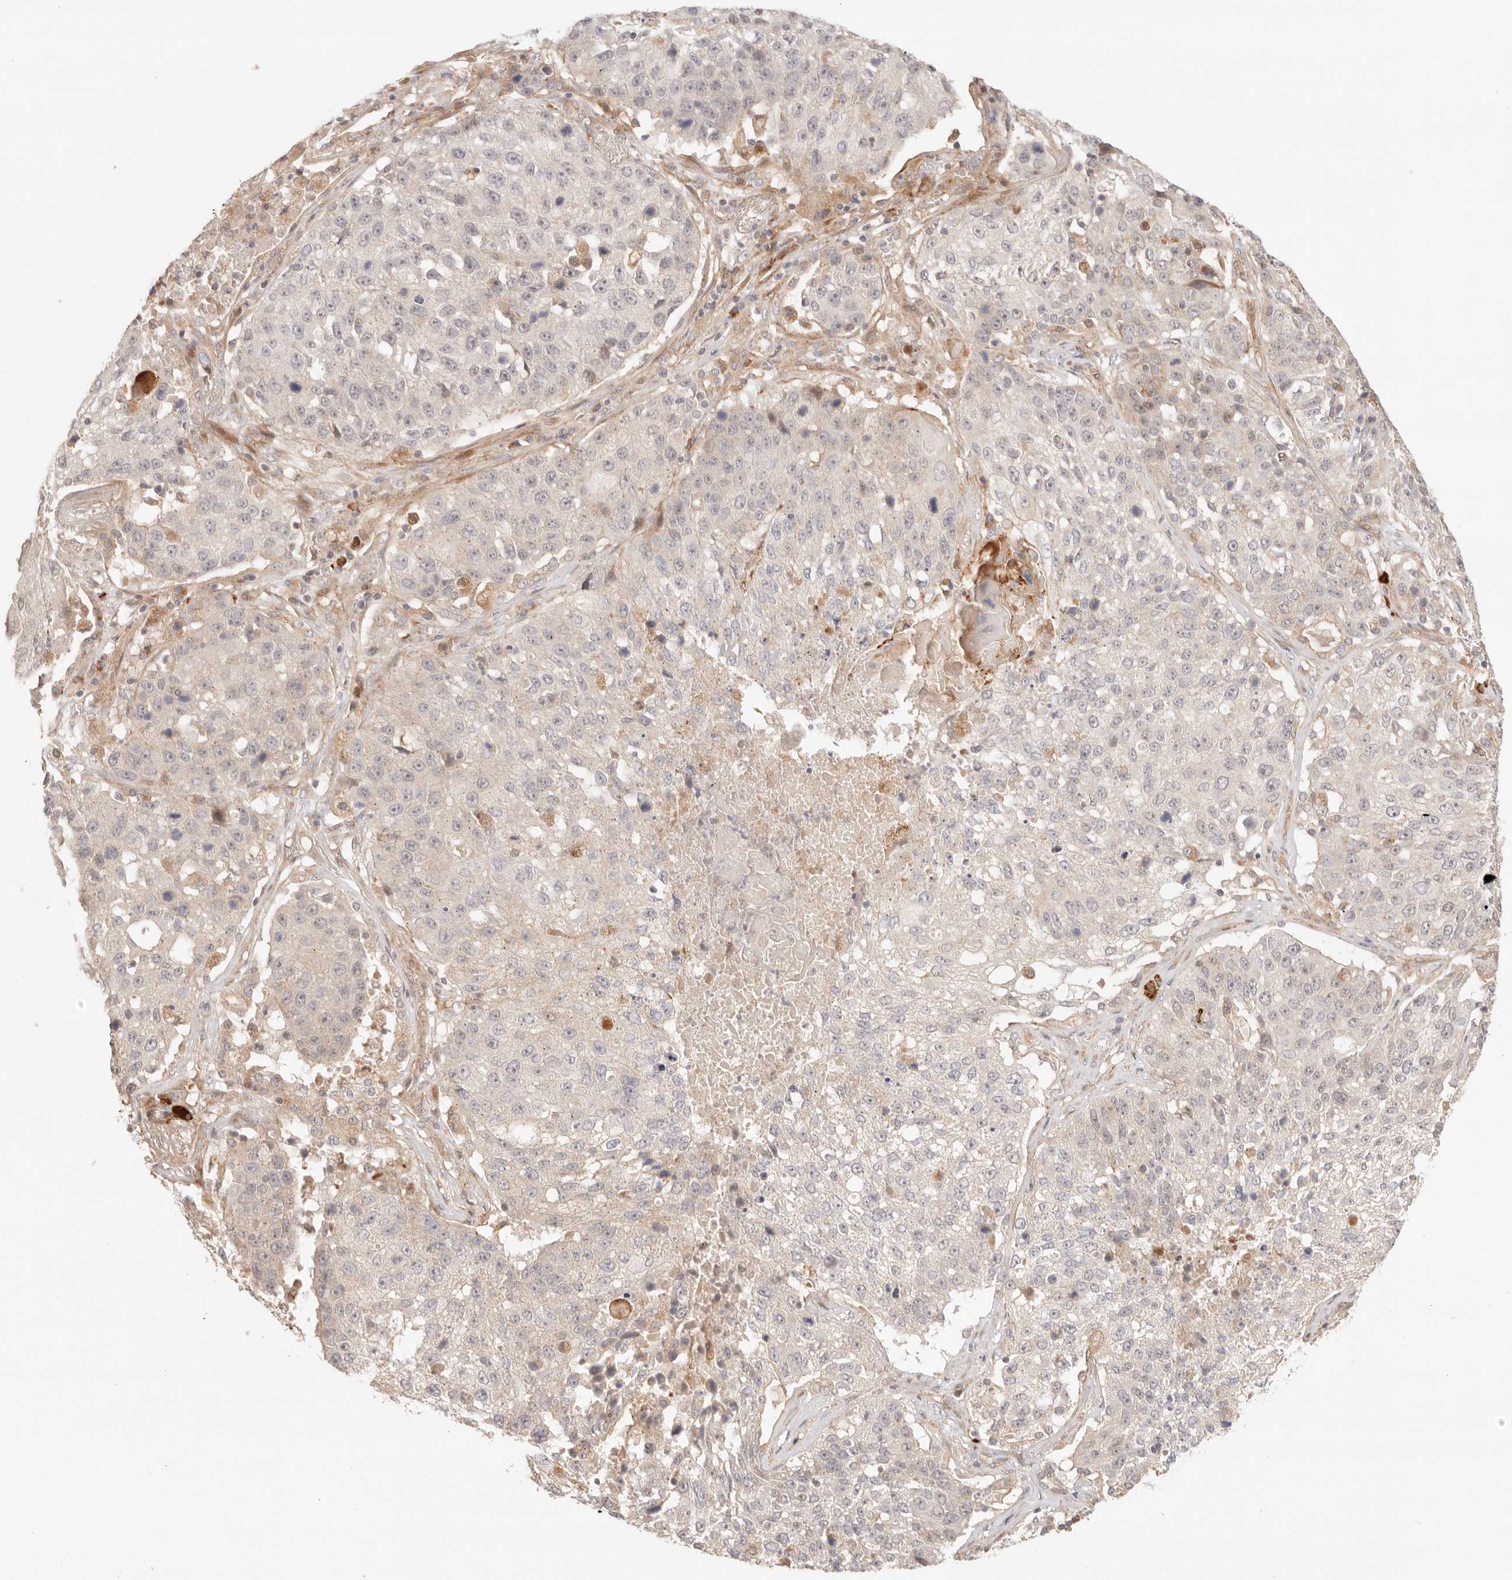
{"staining": {"intensity": "weak", "quantity": "<25%", "location": "cytoplasmic/membranous"}, "tissue": "lung cancer", "cell_type": "Tumor cells", "image_type": "cancer", "snomed": [{"axis": "morphology", "description": "Squamous cell carcinoma, NOS"}, {"axis": "topography", "description": "Lung"}], "caption": "Micrograph shows no significant protein staining in tumor cells of lung cancer (squamous cell carcinoma). Nuclei are stained in blue.", "gene": "IL1R2", "patient": {"sex": "male", "age": 61}}